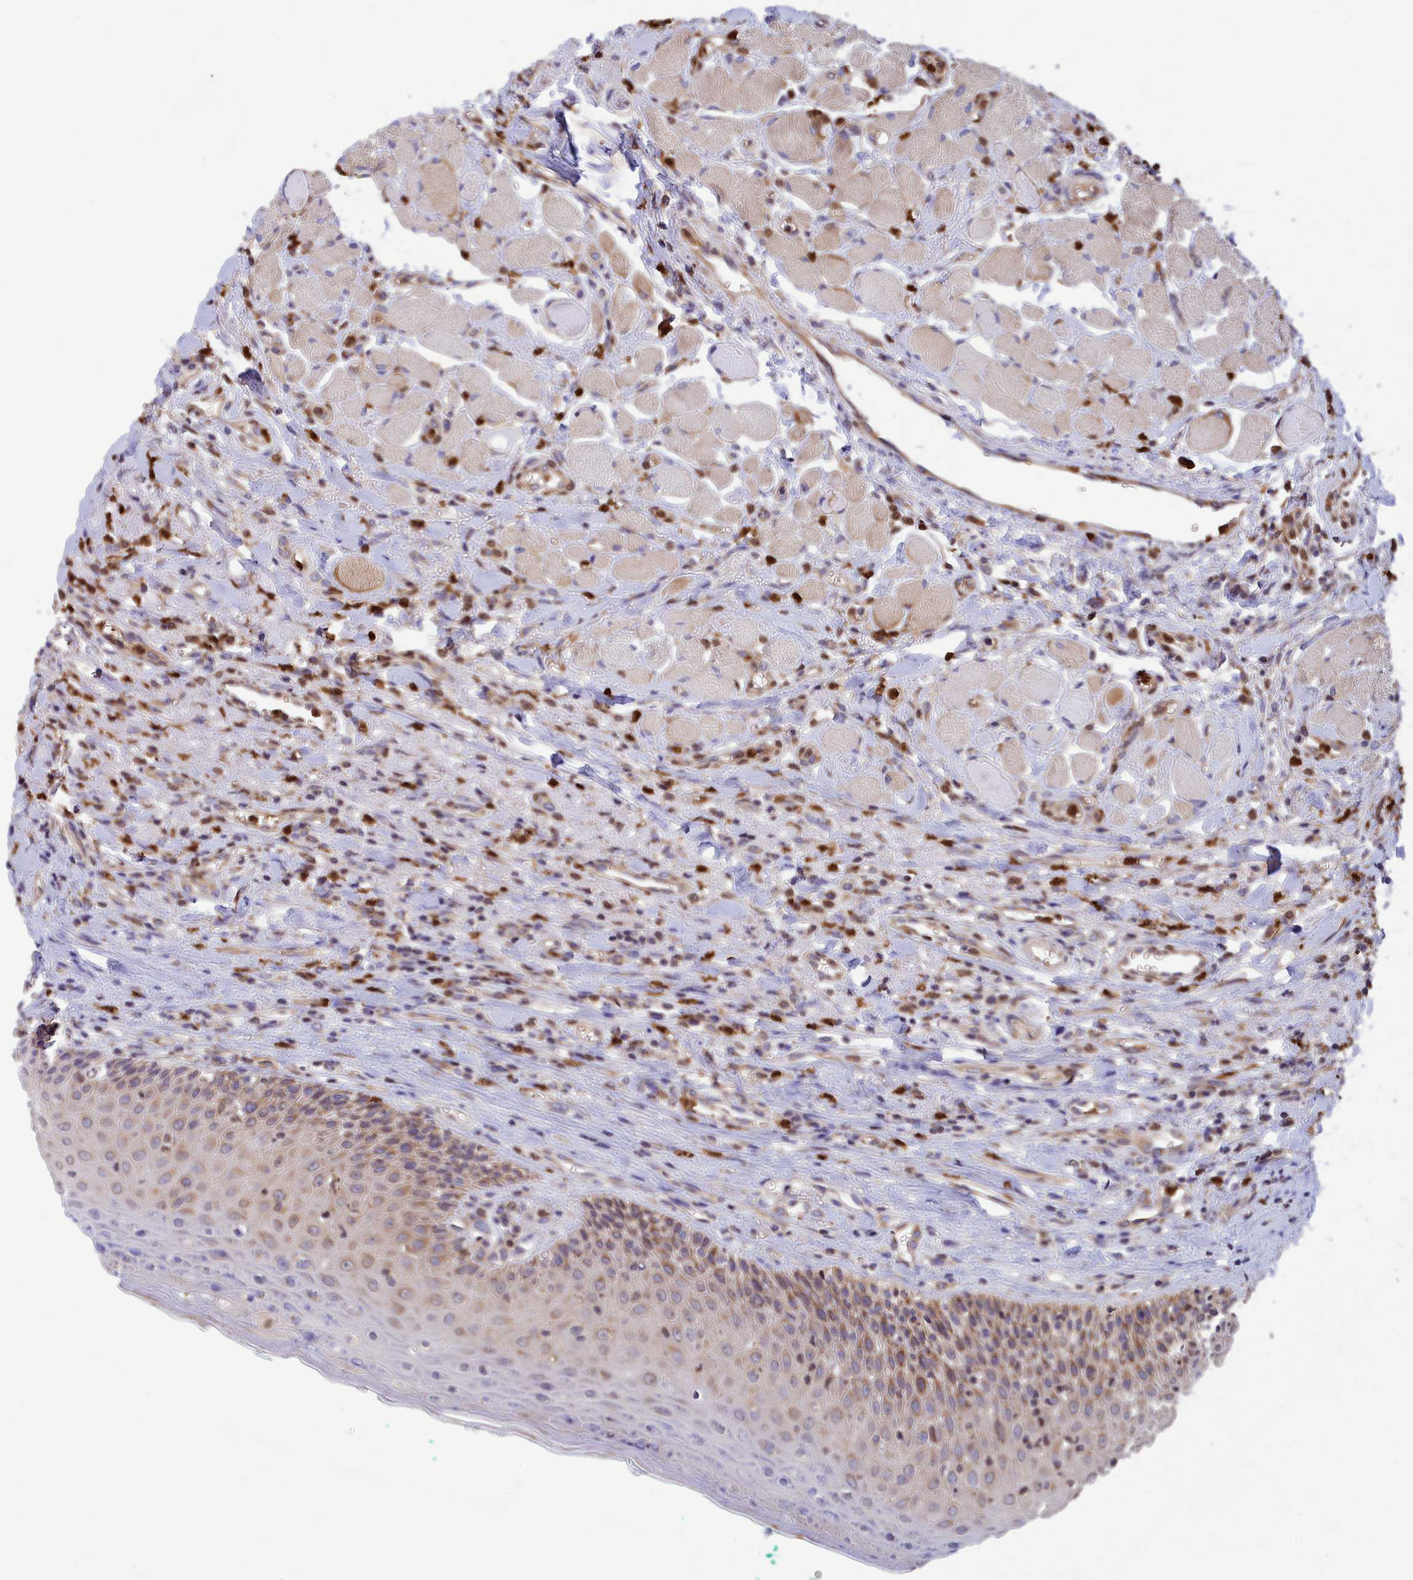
{"staining": {"intensity": "moderate", "quantity": "25%-75%", "location": "cytoplasmic/membranous"}, "tissue": "oral mucosa", "cell_type": "Squamous epithelial cells", "image_type": "normal", "snomed": [{"axis": "morphology", "description": "Normal tissue, NOS"}, {"axis": "topography", "description": "Oral tissue"}], "caption": "Human oral mucosa stained with a brown dye demonstrates moderate cytoplasmic/membranous positive staining in approximately 25%-75% of squamous epithelial cells.", "gene": "PKHD1L1", "patient": {"sex": "female", "age": 70}}